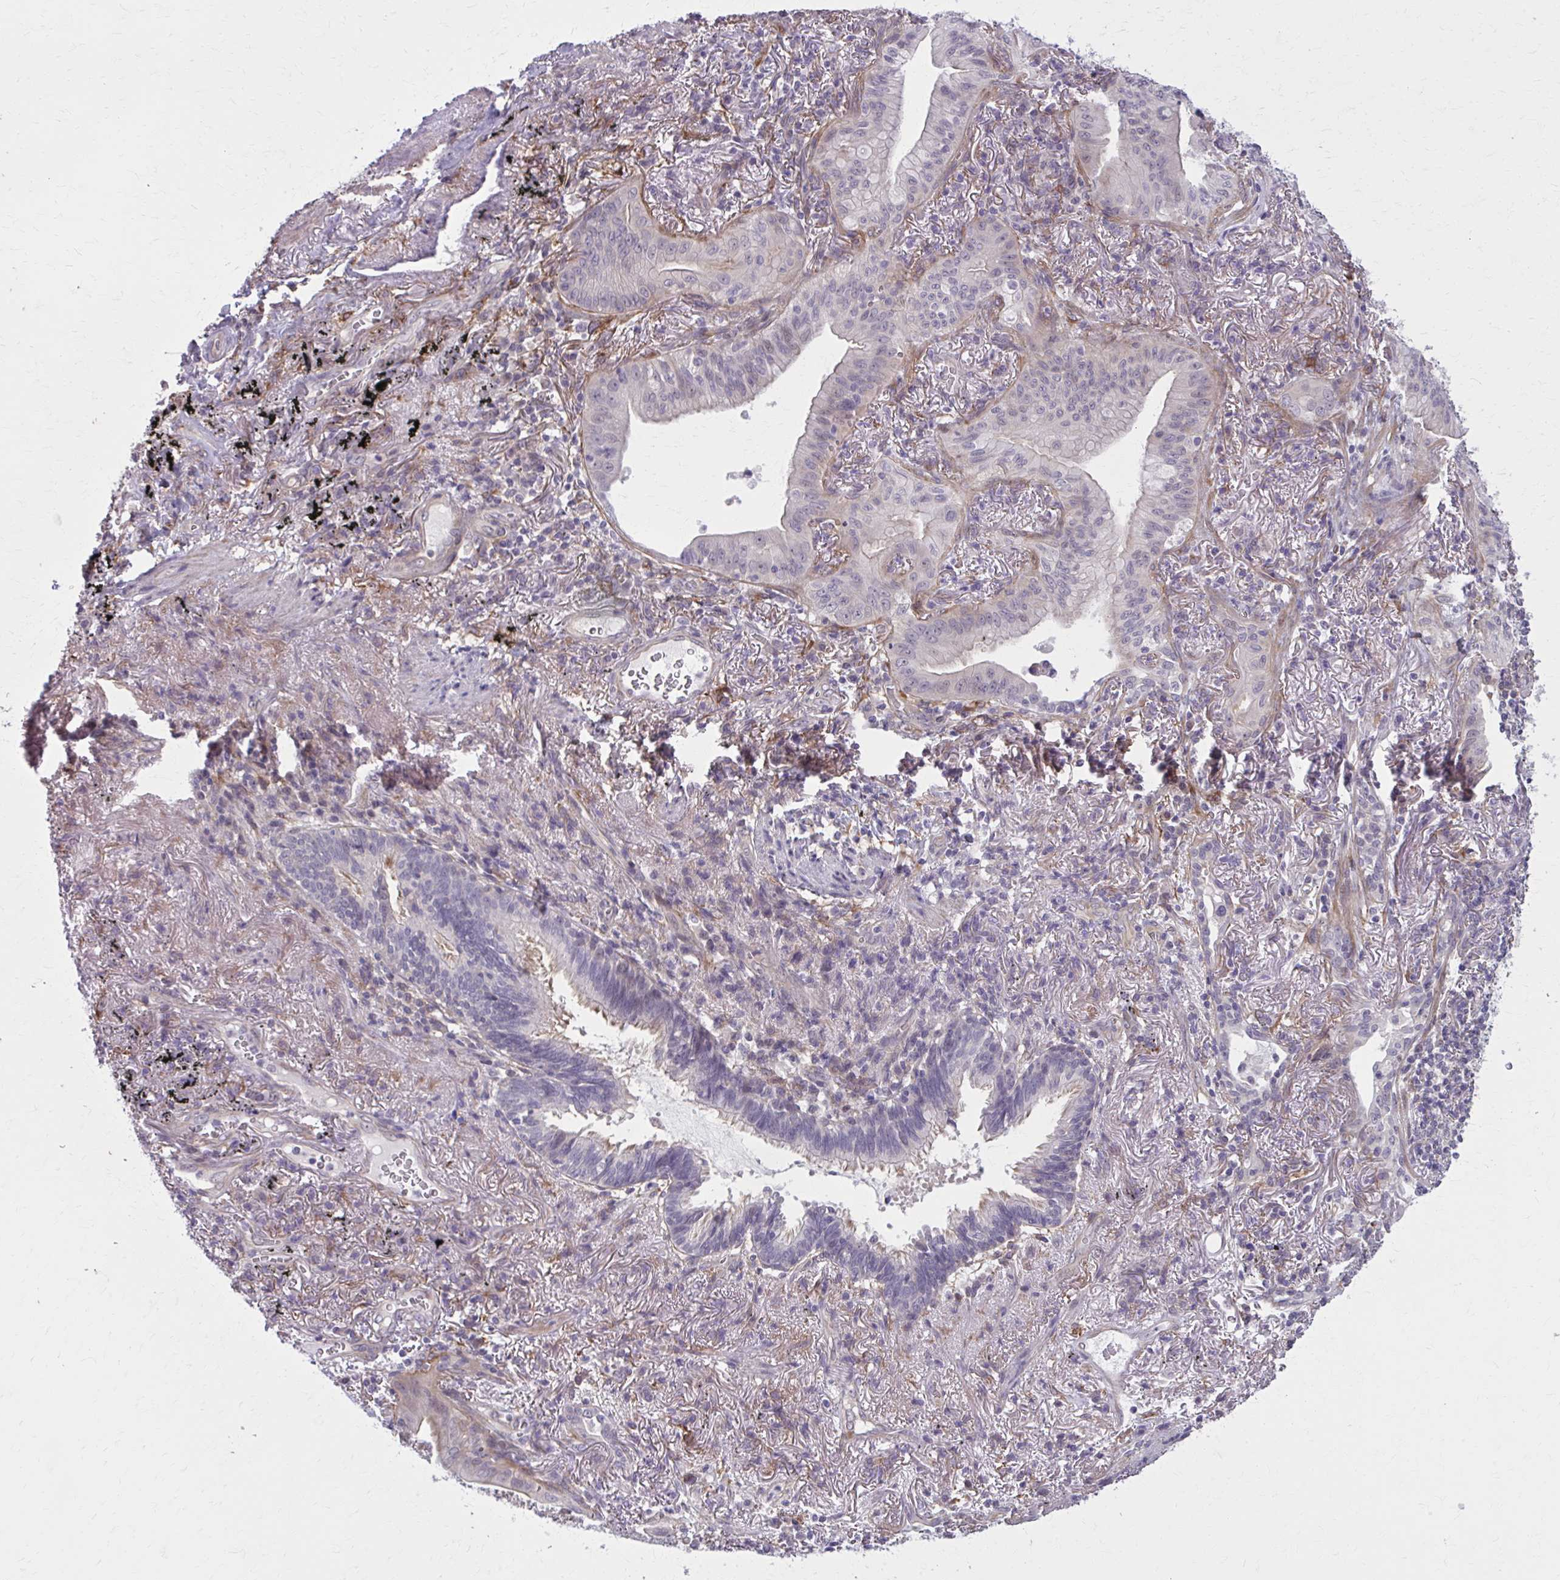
{"staining": {"intensity": "weak", "quantity": "<25%", "location": "cytoplasmic/membranous"}, "tissue": "lung cancer", "cell_type": "Tumor cells", "image_type": "cancer", "snomed": [{"axis": "morphology", "description": "Adenocarcinoma, NOS"}, {"axis": "topography", "description": "Lung"}], "caption": "Immunohistochemical staining of human lung cancer shows no significant staining in tumor cells. Nuclei are stained in blue.", "gene": "NUMBL", "patient": {"sex": "male", "age": 77}}